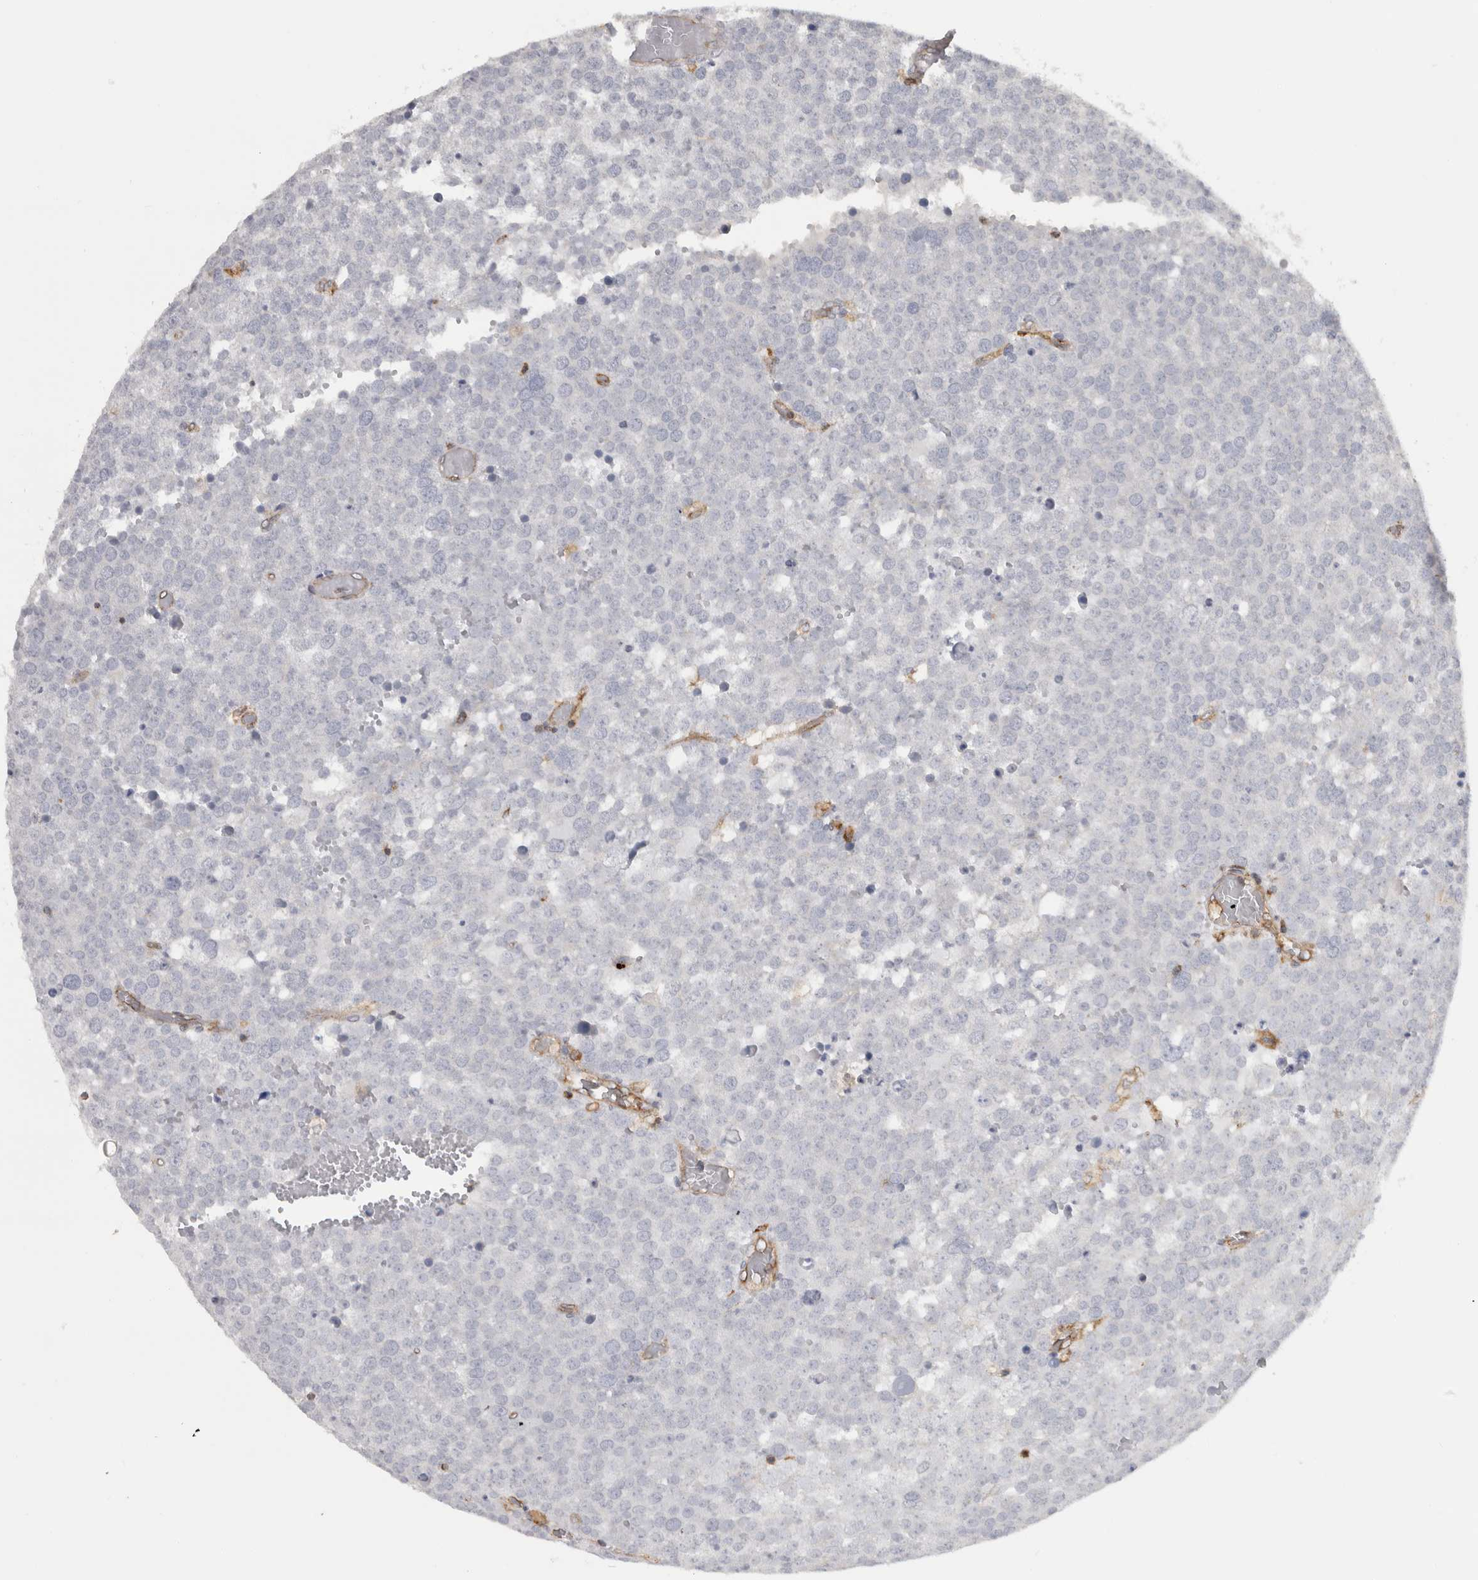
{"staining": {"intensity": "negative", "quantity": "none", "location": "none"}, "tissue": "testis cancer", "cell_type": "Tumor cells", "image_type": "cancer", "snomed": [{"axis": "morphology", "description": "Seminoma, NOS"}, {"axis": "topography", "description": "Testis"}], "caption": "This is an IHC photomicrograph of testis seminoma. There is no staining in tumor cells.", "gene": "HLA-E", "patient": {"sex": "male", "age": 71}}